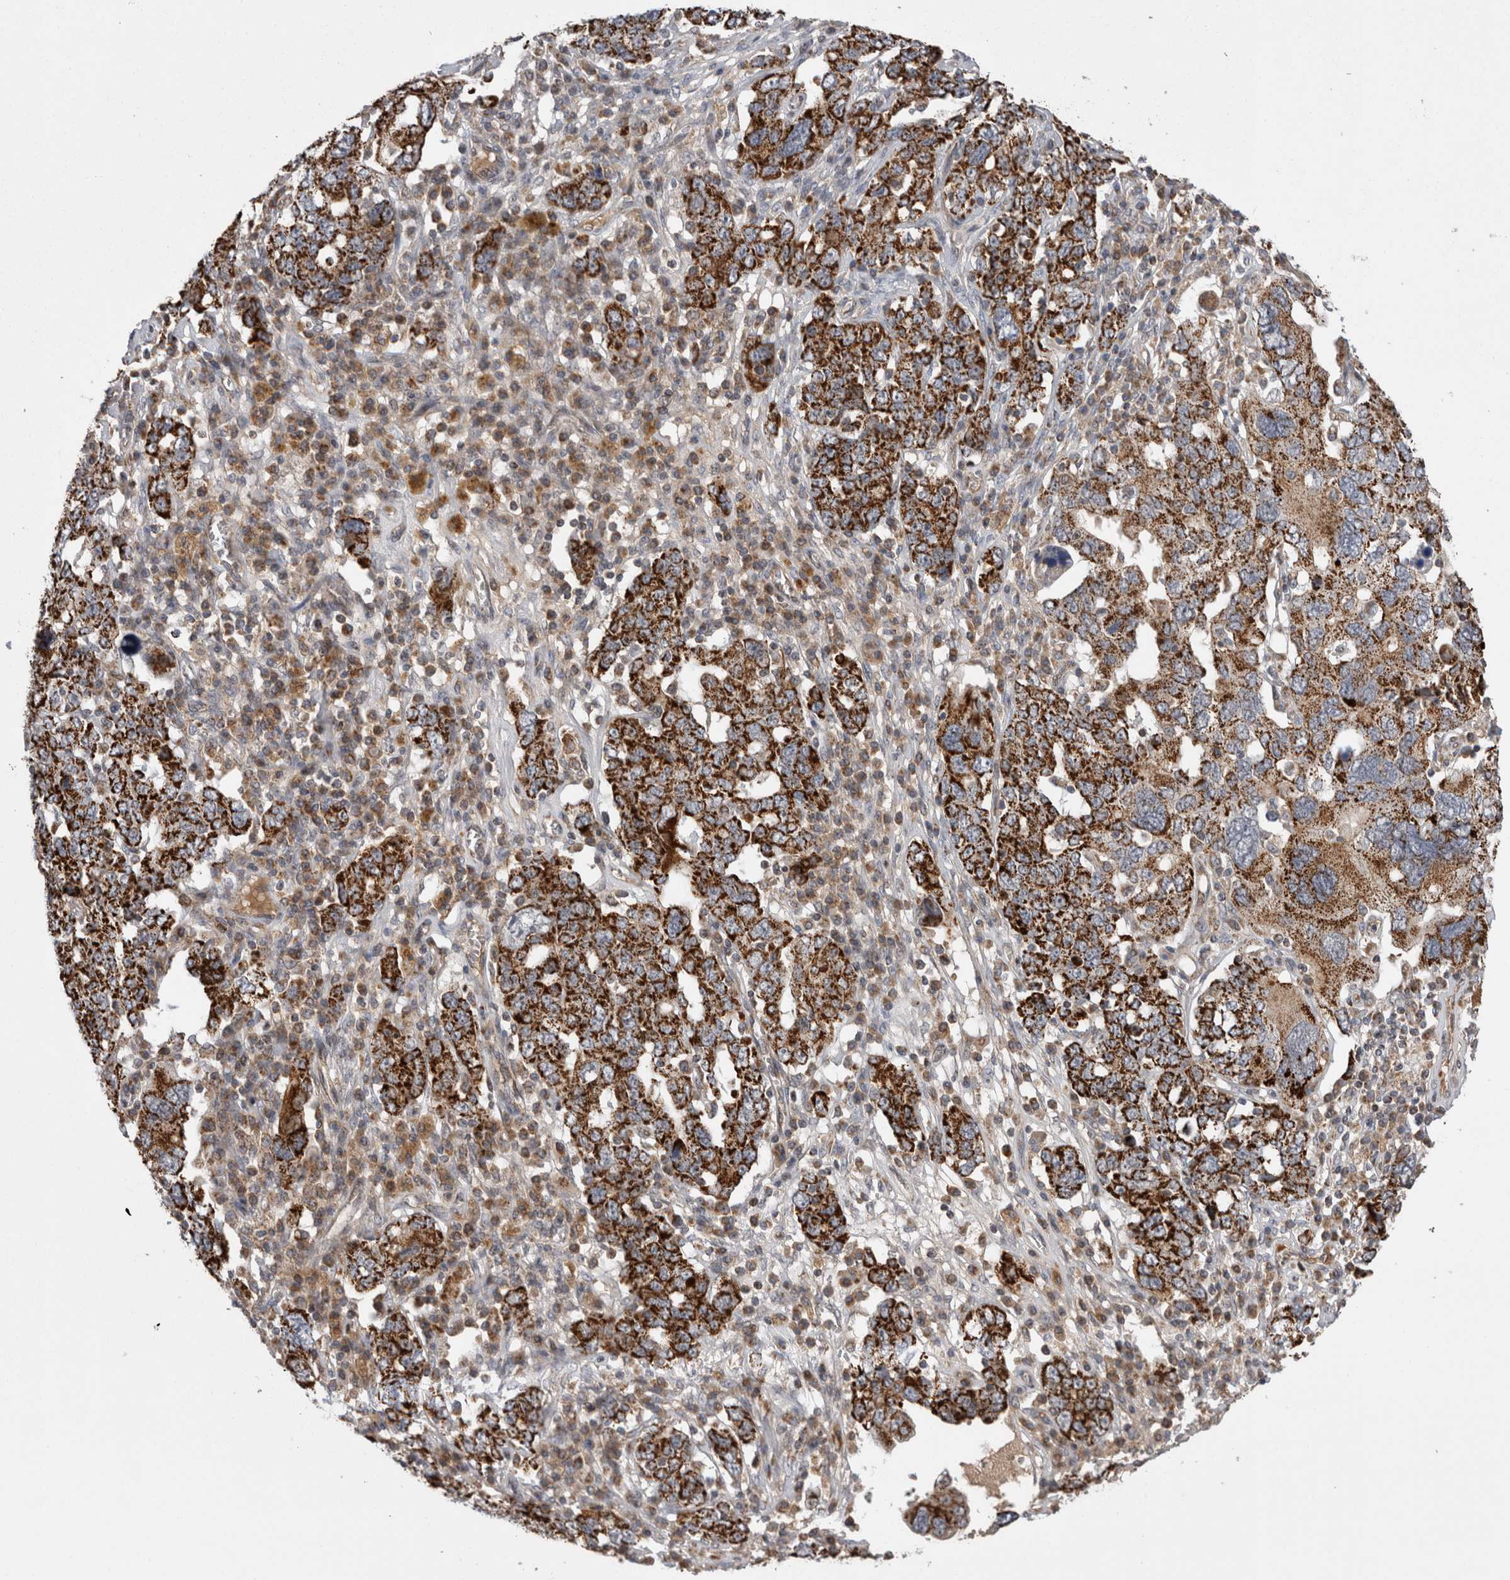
{"staining": {"intensity": "strong", "quantity": ">75%", "location": "cytoplasmic/membranous"}, "tissue": "ovarian cancer", "cell_type": "Tumor cells", "image_type": "cancer", "snomed": [{"axis": "morphology", "description": "Carcinoma, endometroid"}, {"axis": "topography", "description": "Ovary"}], "caption": "The immunohistochemical stain highlights strong cytoplasmic/membranous positivity in tumor cells of ovarian cancer (endometroid carcinoma) tissue.", "gene": "DARS2", "patient": {"sex": "female", "age": 62}}